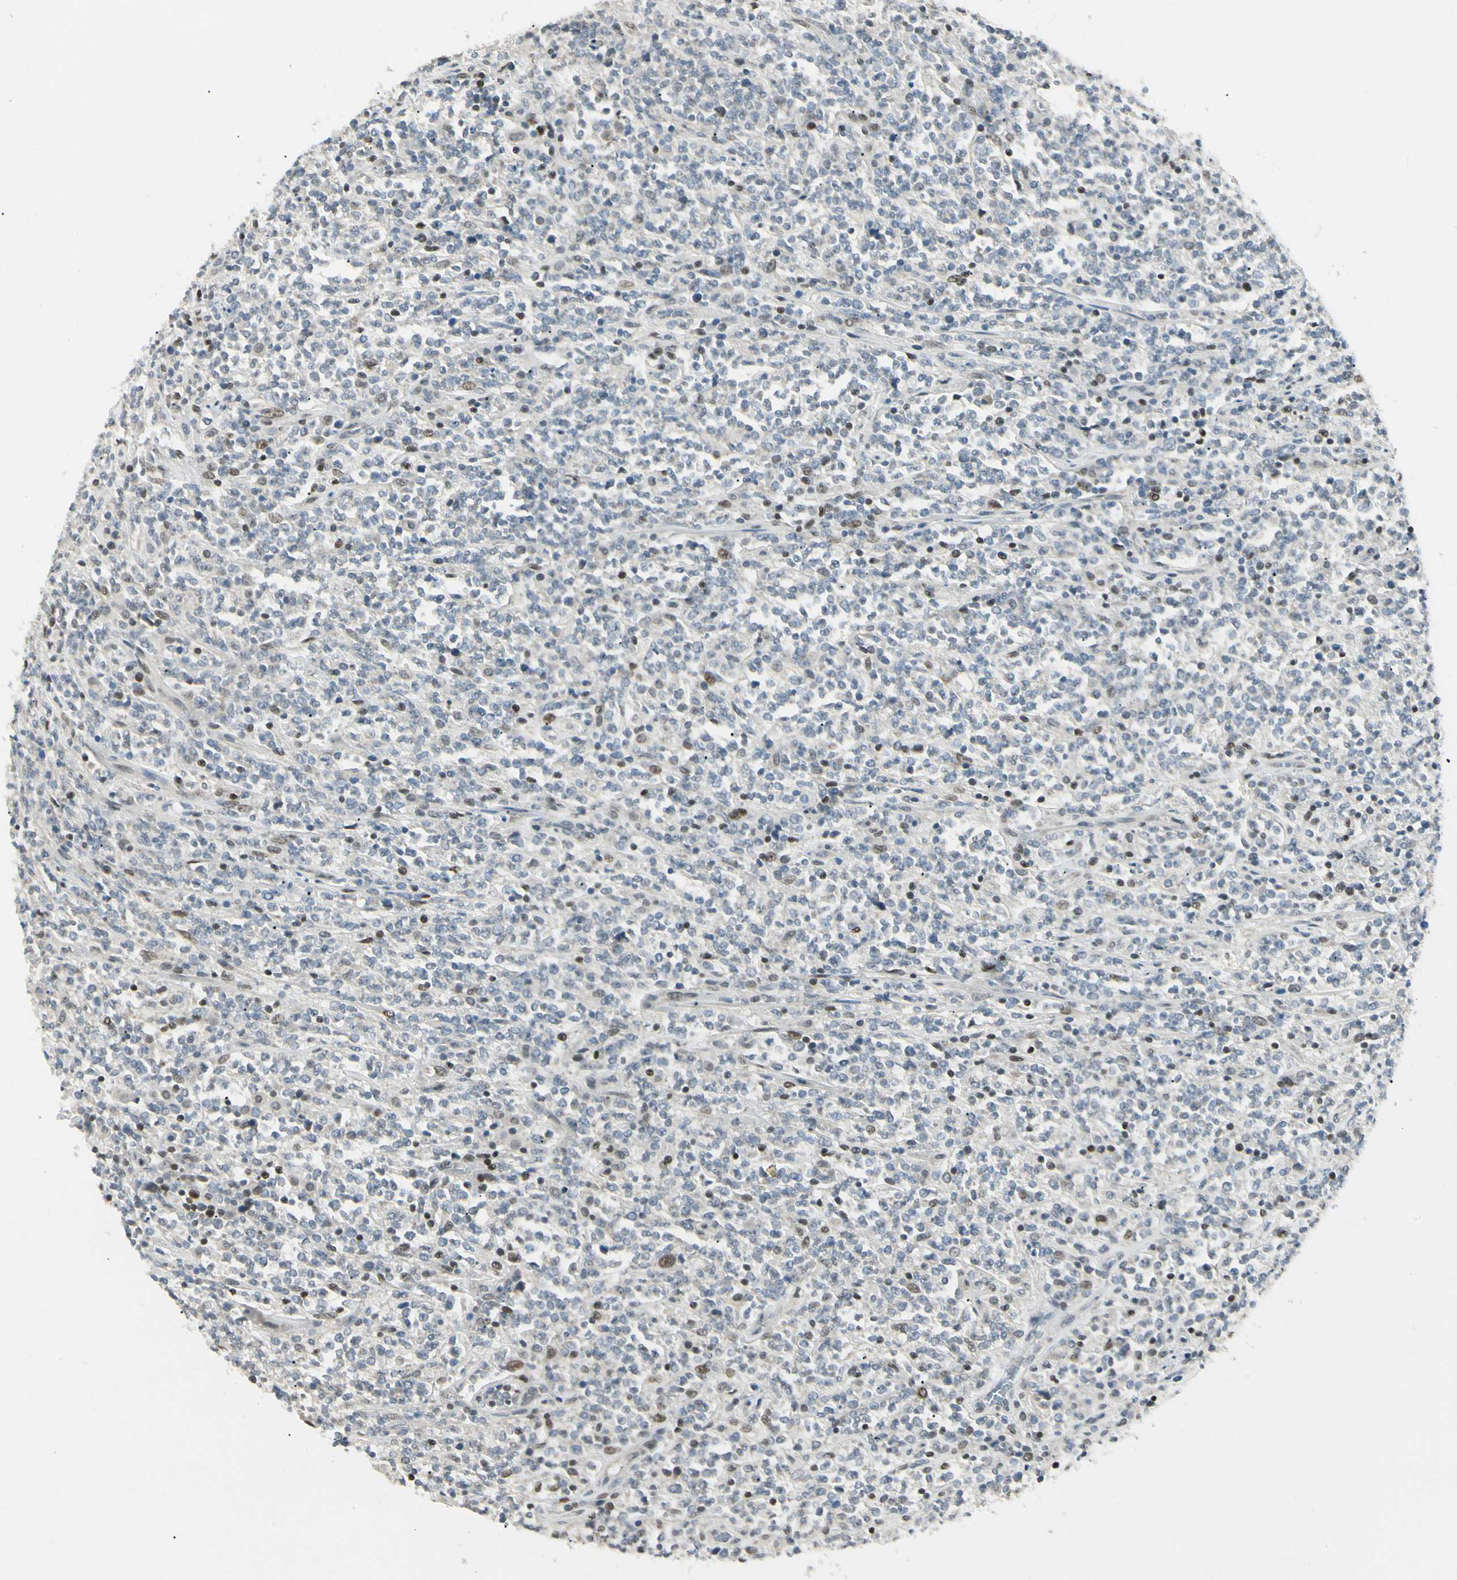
{"staining": {"intensity": "moderate", "quantity": "<25%", "location": "nuclear"}, "tissue": "lymphoma", "cell_type": "Tumor cells", "image_type": "cancer", "snomed": [{"axis": "morphology", "description": "Malignant lymphoma, non-Hodgkin's type, High grade"}, {"axis": "topography", "description": "Soft tissue"}], "caption": "A micrograph showing moderate nuclear expression in about <25% of tumor cells in lymphoma, as visualized by brown immunohistochemical staining.", "gene": "ATXN1", "patient": {"sex": "male", "age": 18}}